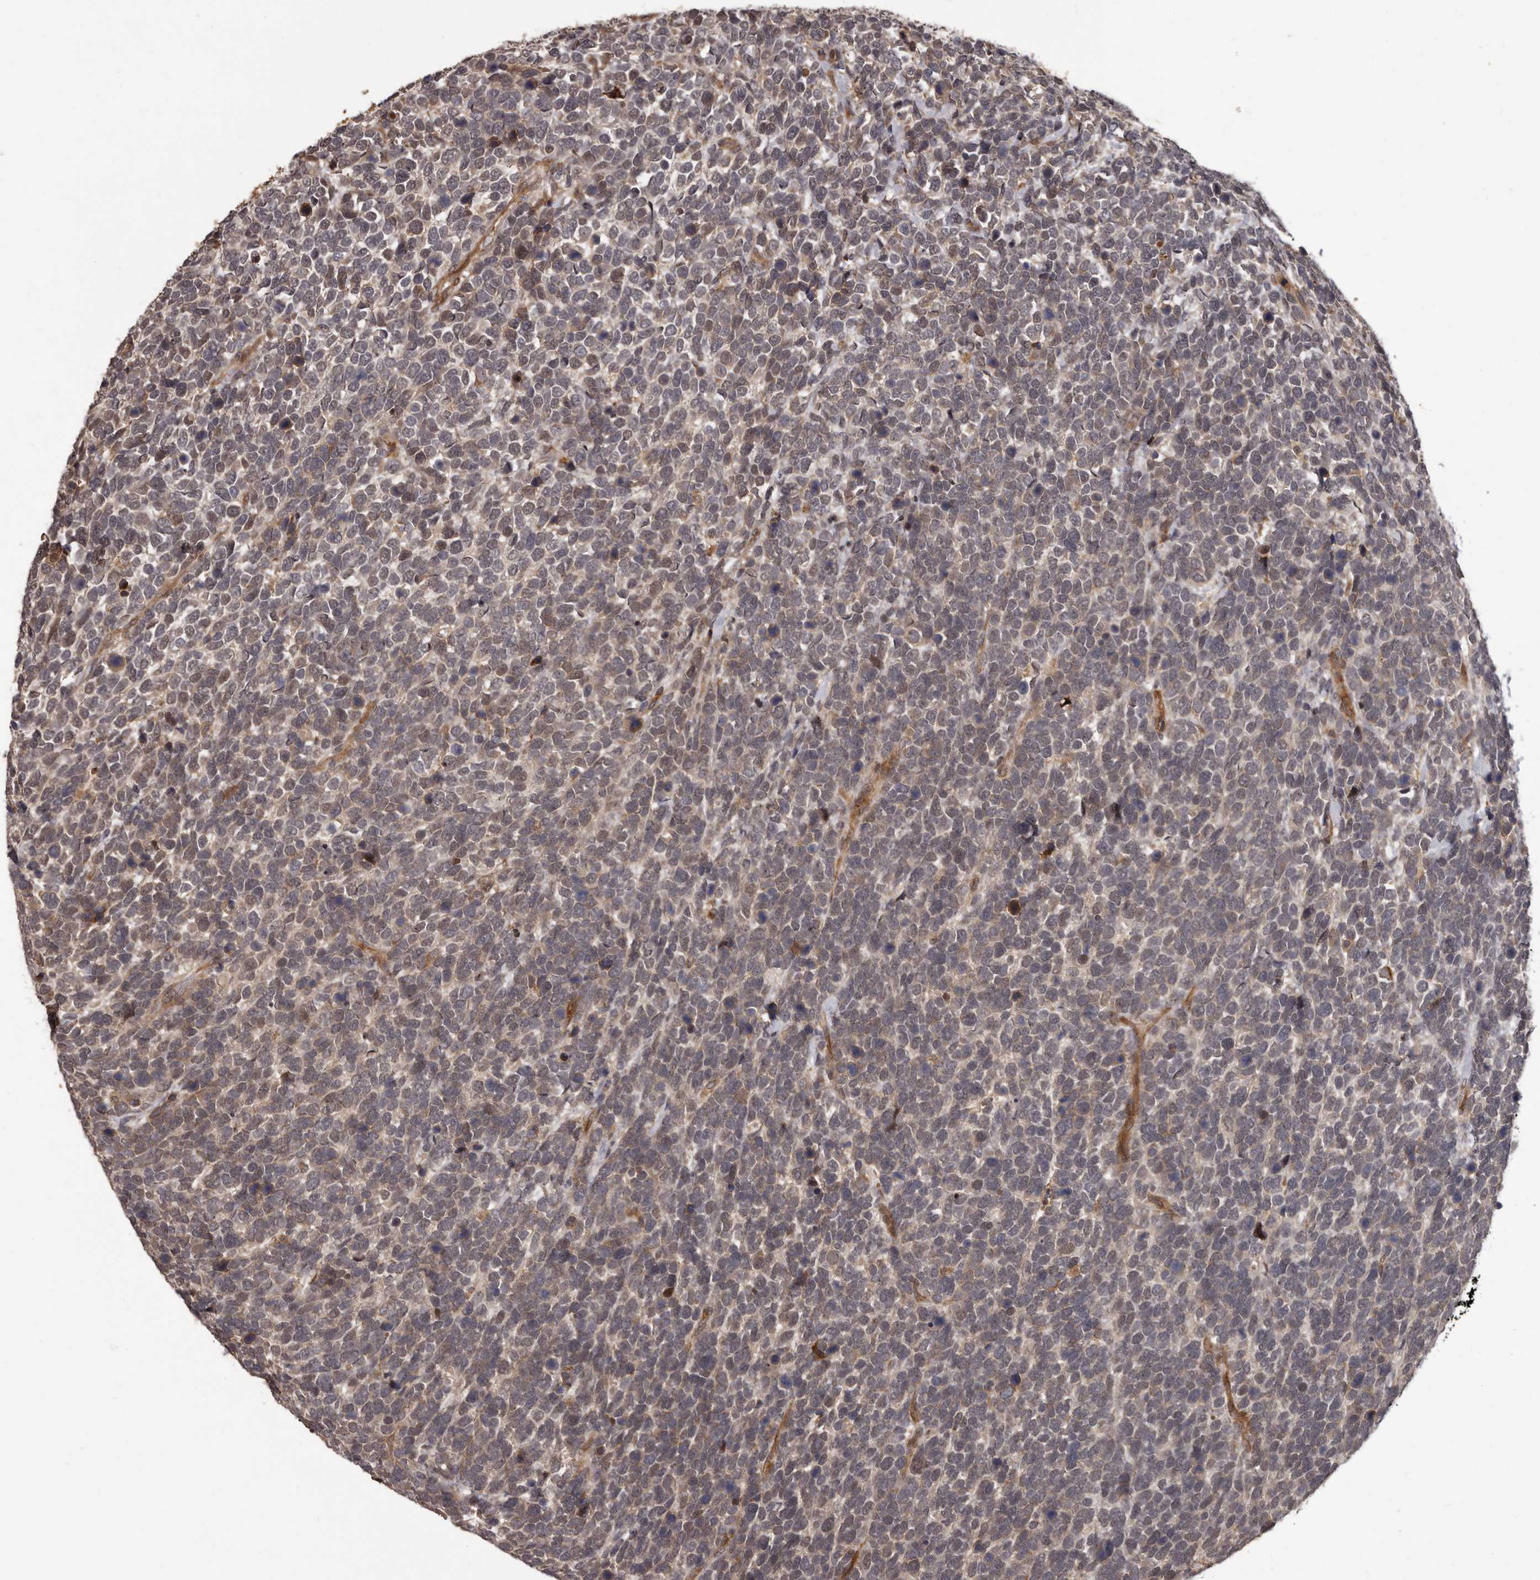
{"staining": {"intensity": "weak", "quantity": "<25%", "location": "cytoplasmic/membranous"}, "tissue": "urothelial cancer", "cell_type": "Tumor cells", "image_type": "cancer", "snomed": [{"axis": "morphology", "description": "Urothelial carcinoma, High grade"}, {"axis": "topography", "description": "Urinary bladder"}], "caption": "This is a micrograph of IHC staining of urothelial carcinoma (high-grade), which shows no staining in tumor cells.", "gene": "SLITRK6", "patient": {"sex": "female", "age": 80}}